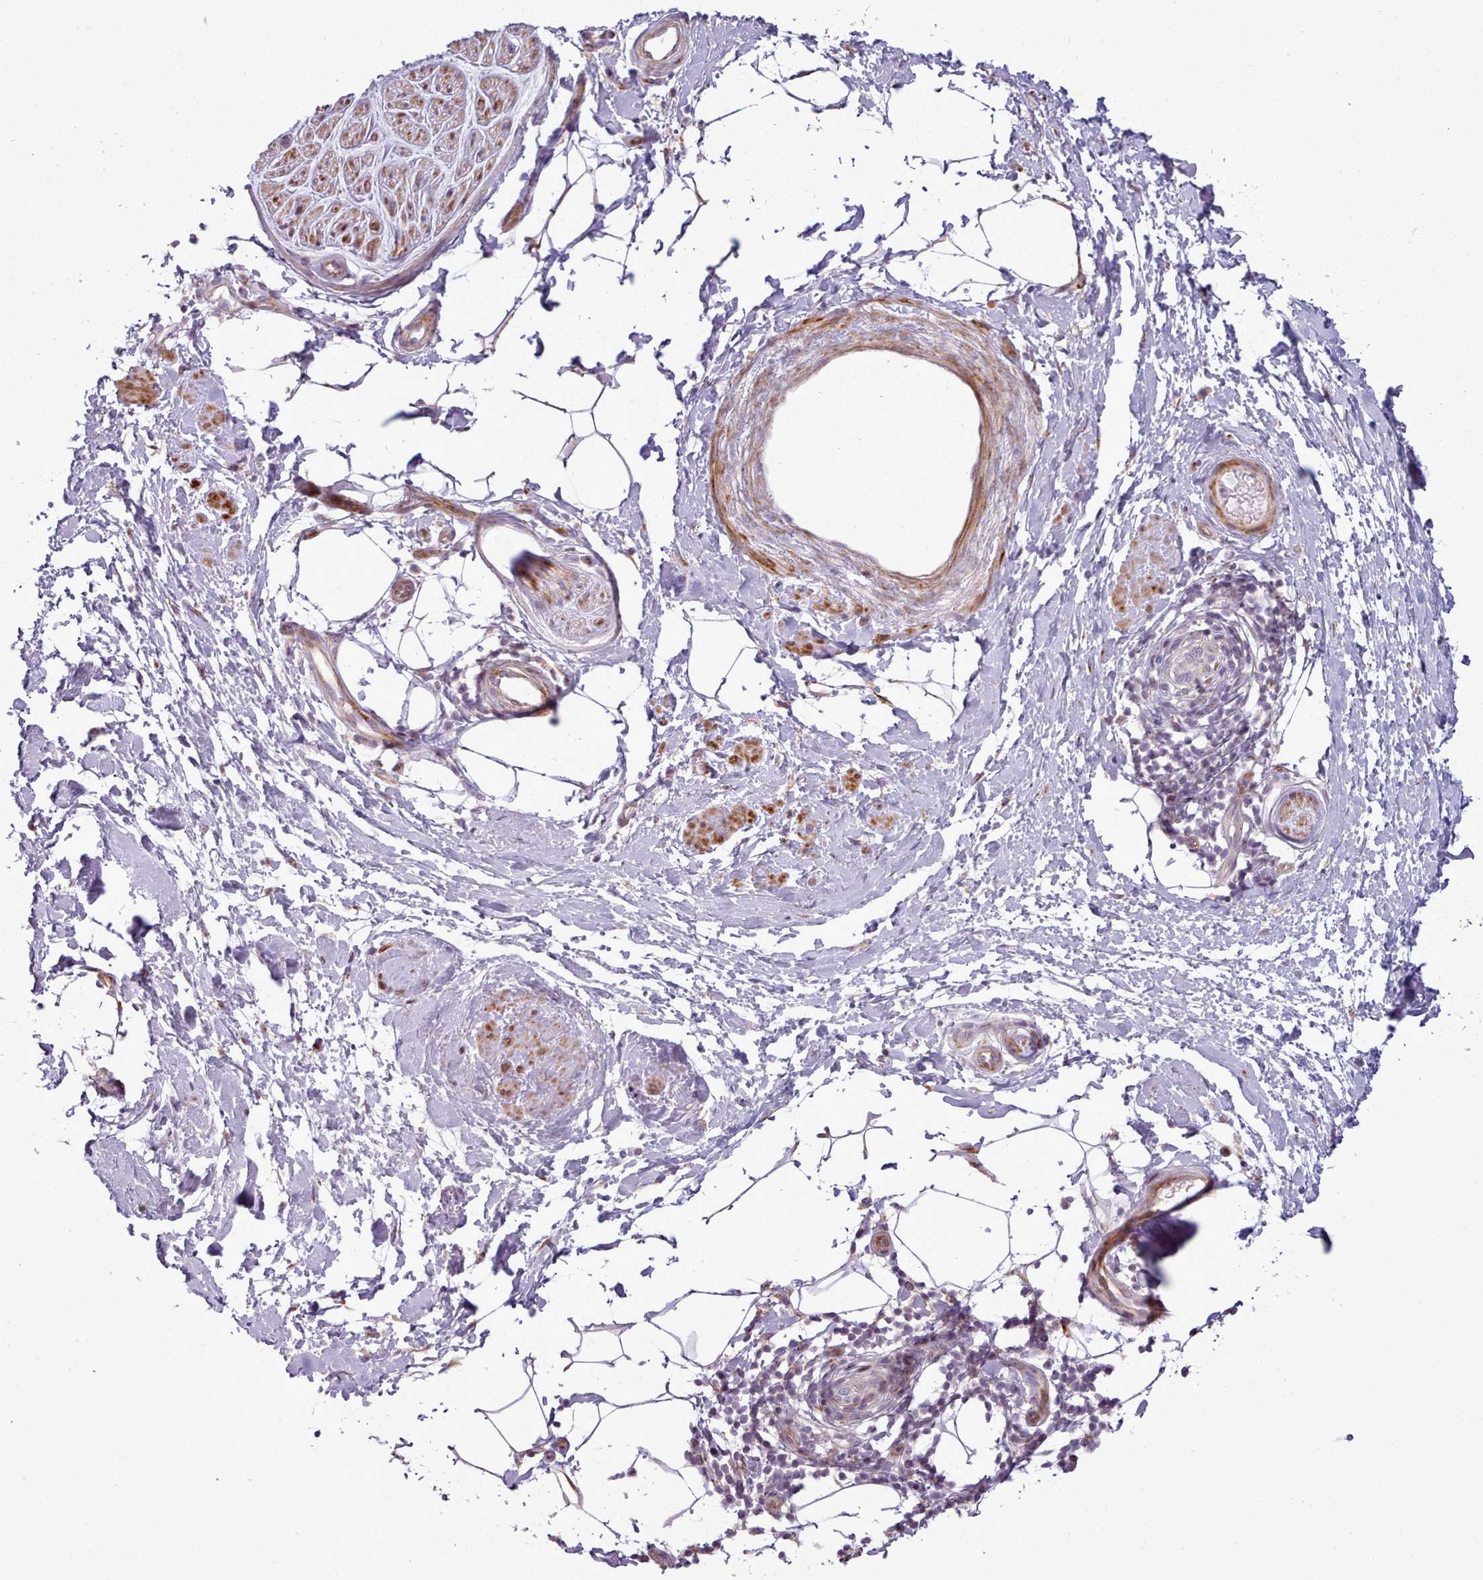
{"staining": {"intensity": "weak", "quantity": "25%-75%", "location": "cytoplasmic/membranous"}, "tissue": "adipose tissue", "cell_type": "Adipocytes", "image_type": "normal", "snomed": [{"axis": "morphology", "description": "Normal tissue, NOS"}, {"axis": "topography", "description": "Soft tissue"}, {"axis": "topography", "description": "Adipose tissue"}, {"axis": "topography", "description": "Vascular tissue"}, {"axis": "topography", "description": "Peripheral nerve tissue"}], "caption": "Immunohistochemistry (IHC) histopathology image of benign adipose tissue: adipose tissue stained using immunohistochemistry (IHC) demonstrates low levels of weak protein expression localized specifically in the cytoplasmic/membranous of adipocytes, appearing as a cytoplasmic/membranous brown color.", "gene": "PPP3R1", "patient": {"sex": "male", "age": 74}}